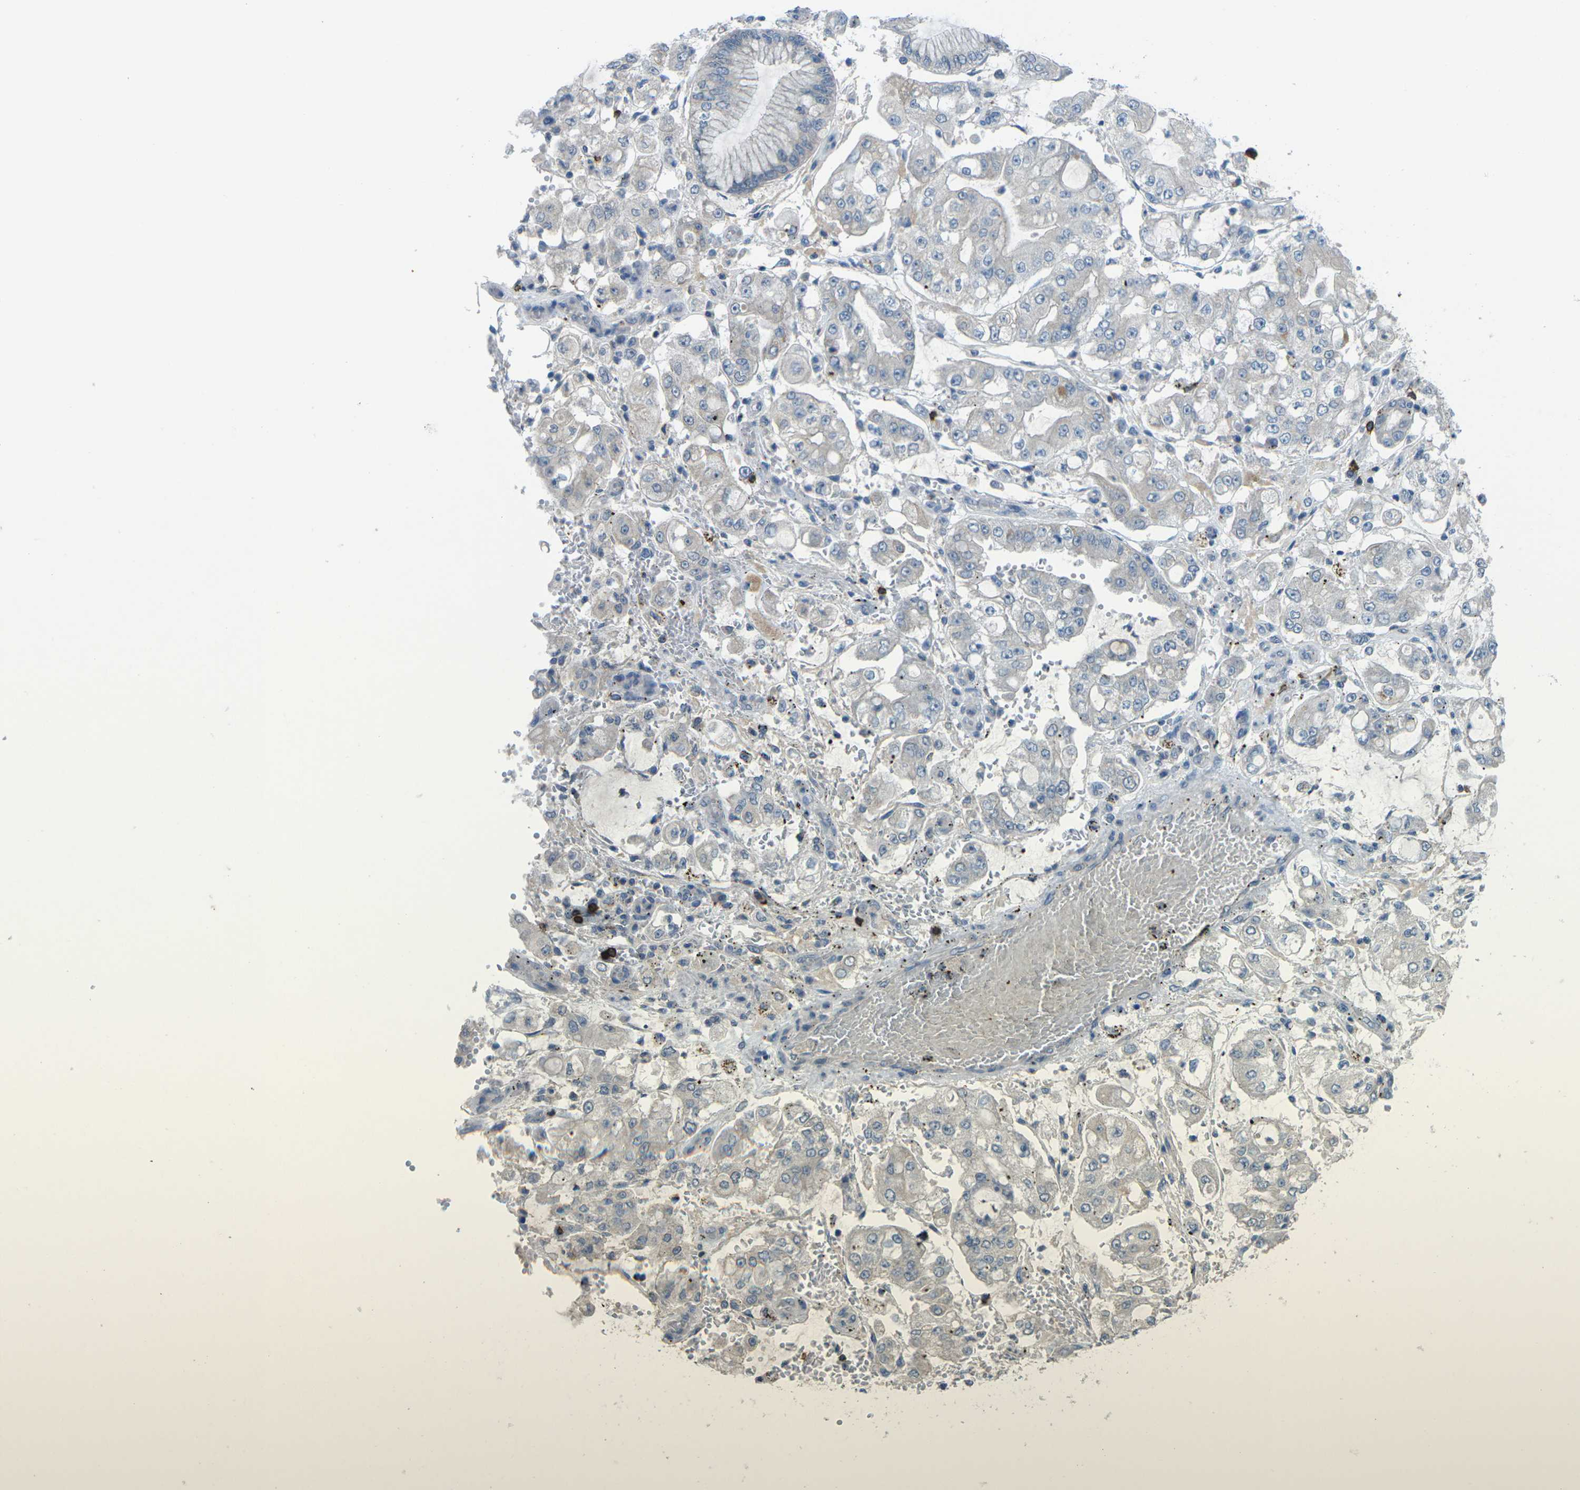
{"staining": {"intensity": "negative", "quantity": "none", "location": "none"}, "tissue": "stomach cancer", "cell_type": "Tumor cells", "image_type": "cancer", "snomed": [{"axis": "morphology", "description": "Adenocarcinoma, NOS"}, {"axis": "topography", "description": "Stomach"}], "caption": "Image shows no significant protein staining in tumor cells of adenocarcinoma (stomach). (Immunohistochemistry, brightfield microscopy, high magnification).", "gene": "CD19", "patient": {"sex": "male", "age": 76}}